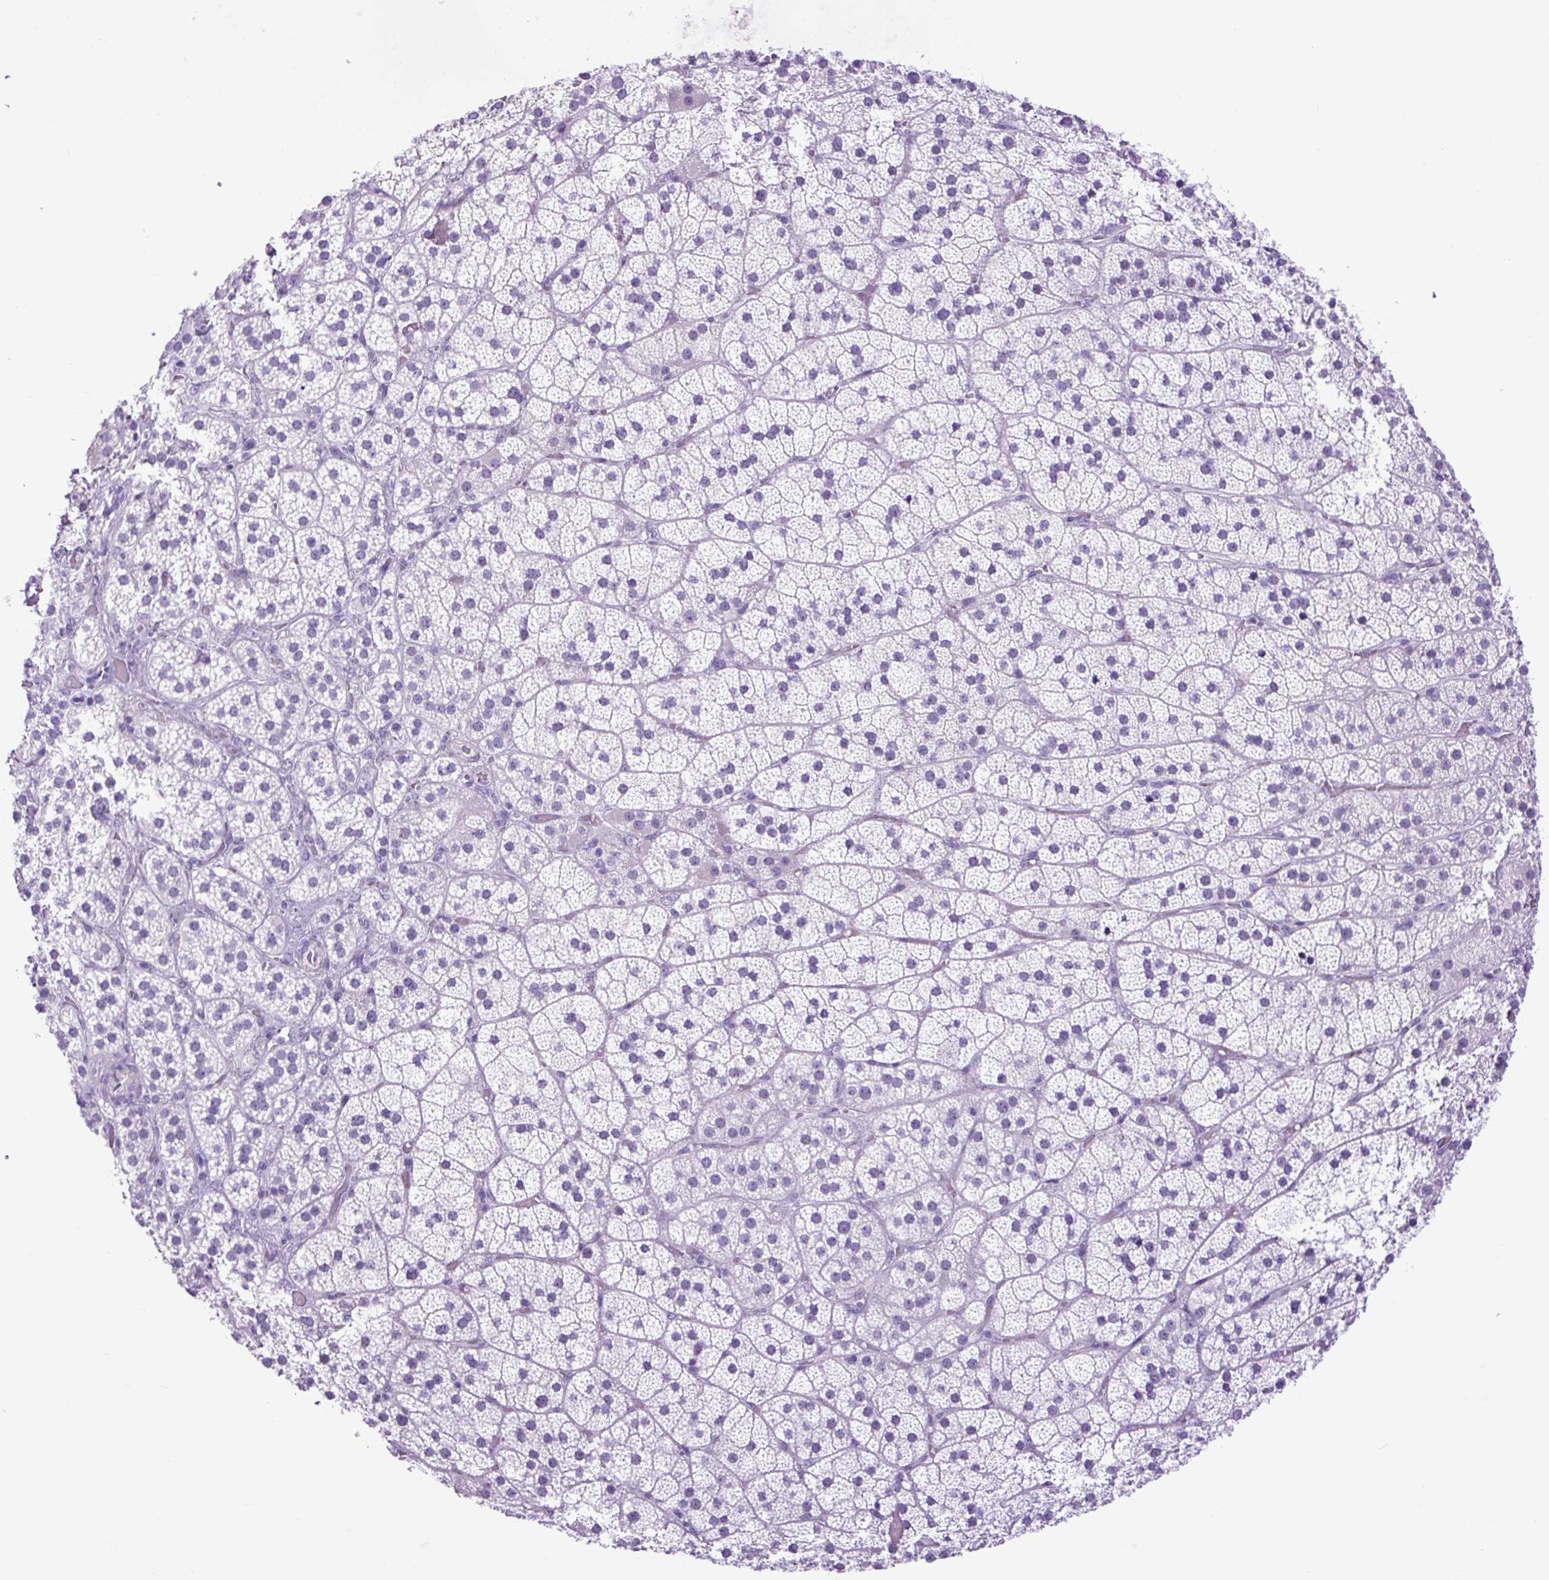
{"staining": {"intensity": "negative", "quantity": "none", "location": "none"}, "tissue": "adrenal gland", "cell_type": "Glandular cells", "image_type": "normal", "snomed": [{"axis": "morphology", "description": "Normal tissue, NOS"}, {"axis": "topography", "description": "Adrenal gland"}], "caption": "The photomicrograph reveals no staining of glandular cells in benign adrenal gland. Nuclei are stained in blue.", "gene": "DPP6", "patient": {"sex": "male", "age": 57}}